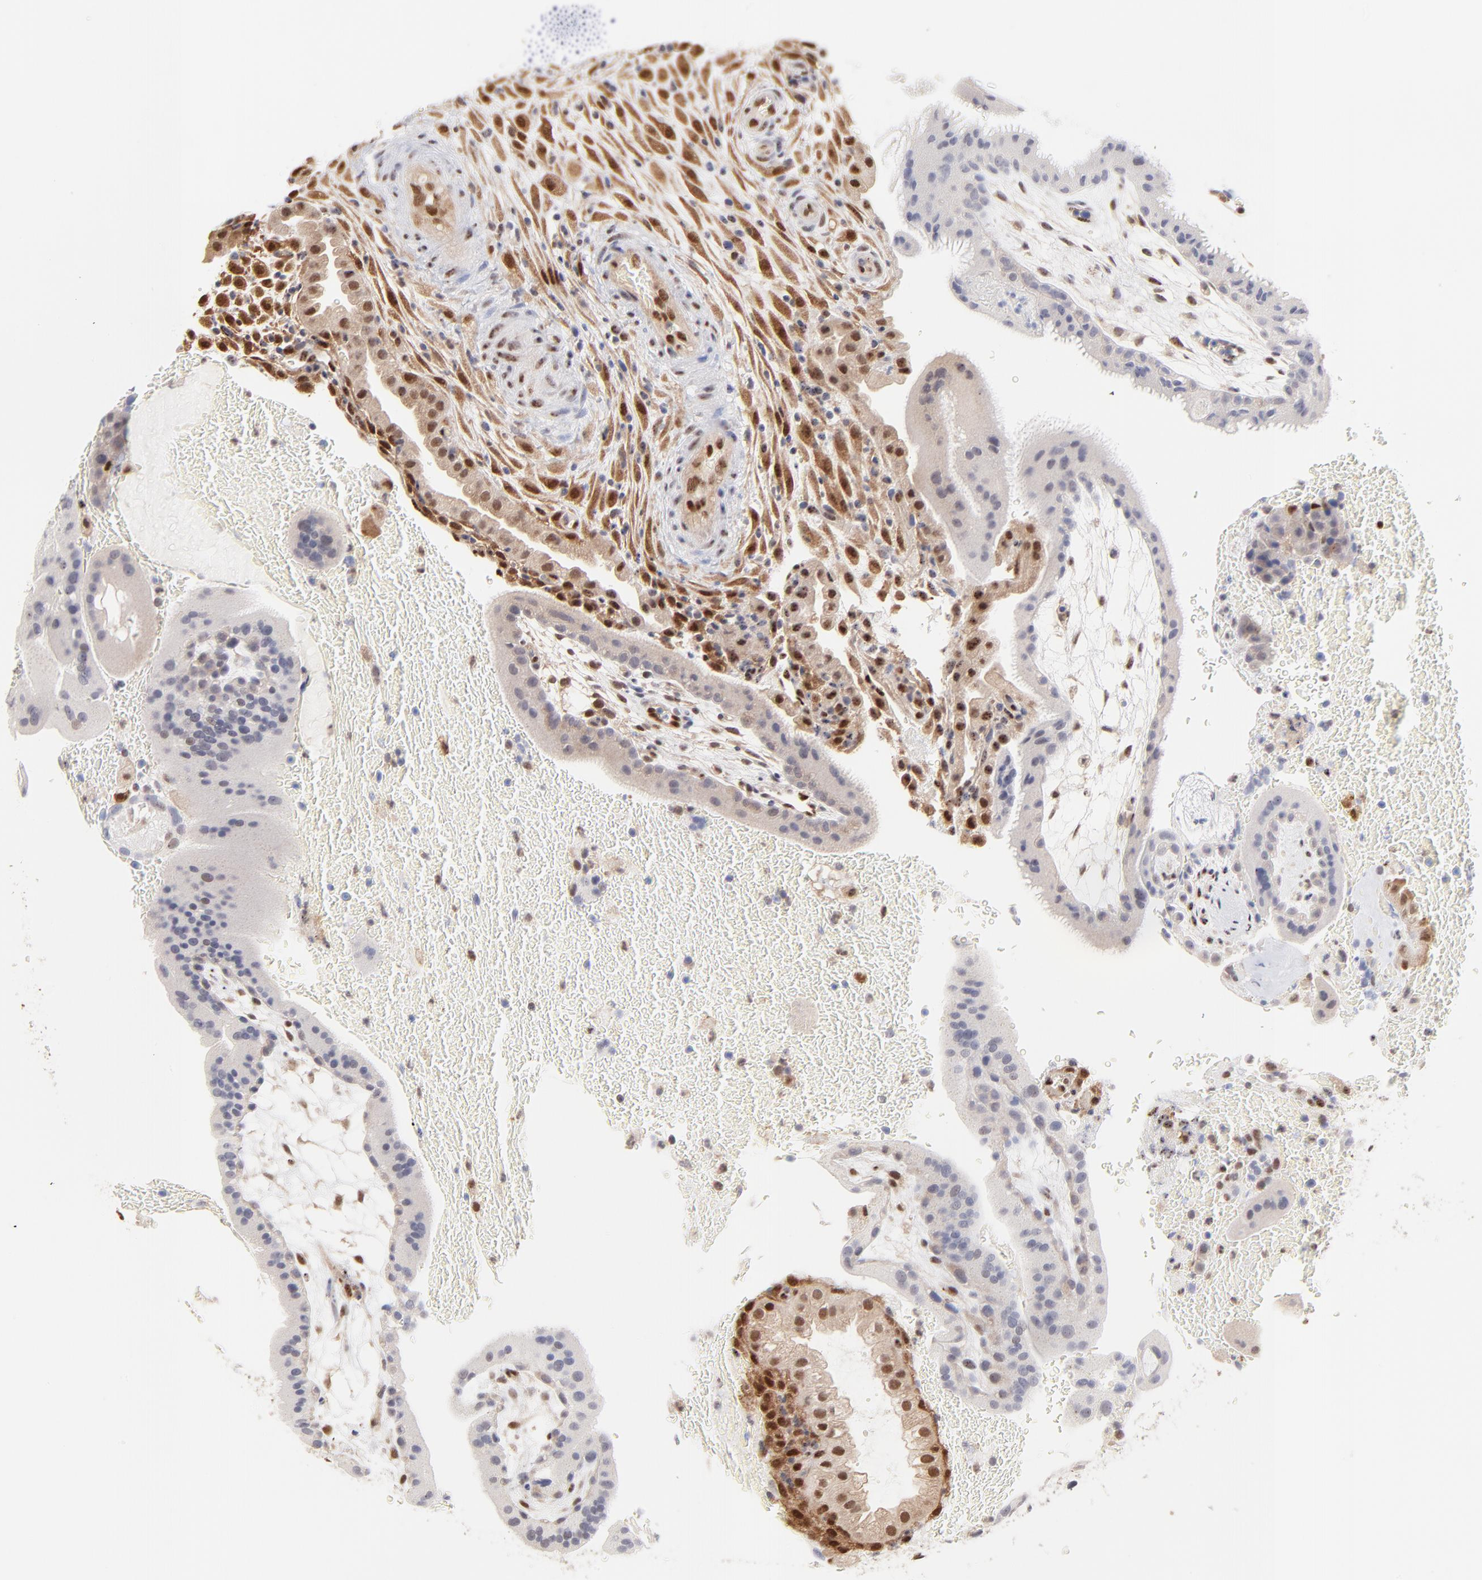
{"staining": {"intensity": "moderate", "quantity": ">75%", "location": "nuclear"}, "tissue": "placenta", "cell_type": "Decidual cells", "image_type": "normal", "snomed": [{"axis": "morphology", "description": "Normal tissue, NOS"}, {"axis": "topography", "description": "Placenta"}], "caption": "Moderate nuclear protein positivity is identified in approximately >75% of decidual cells in placenta.", "gene": "STAT3", "patient": {"sex": "female", "age": 19}}